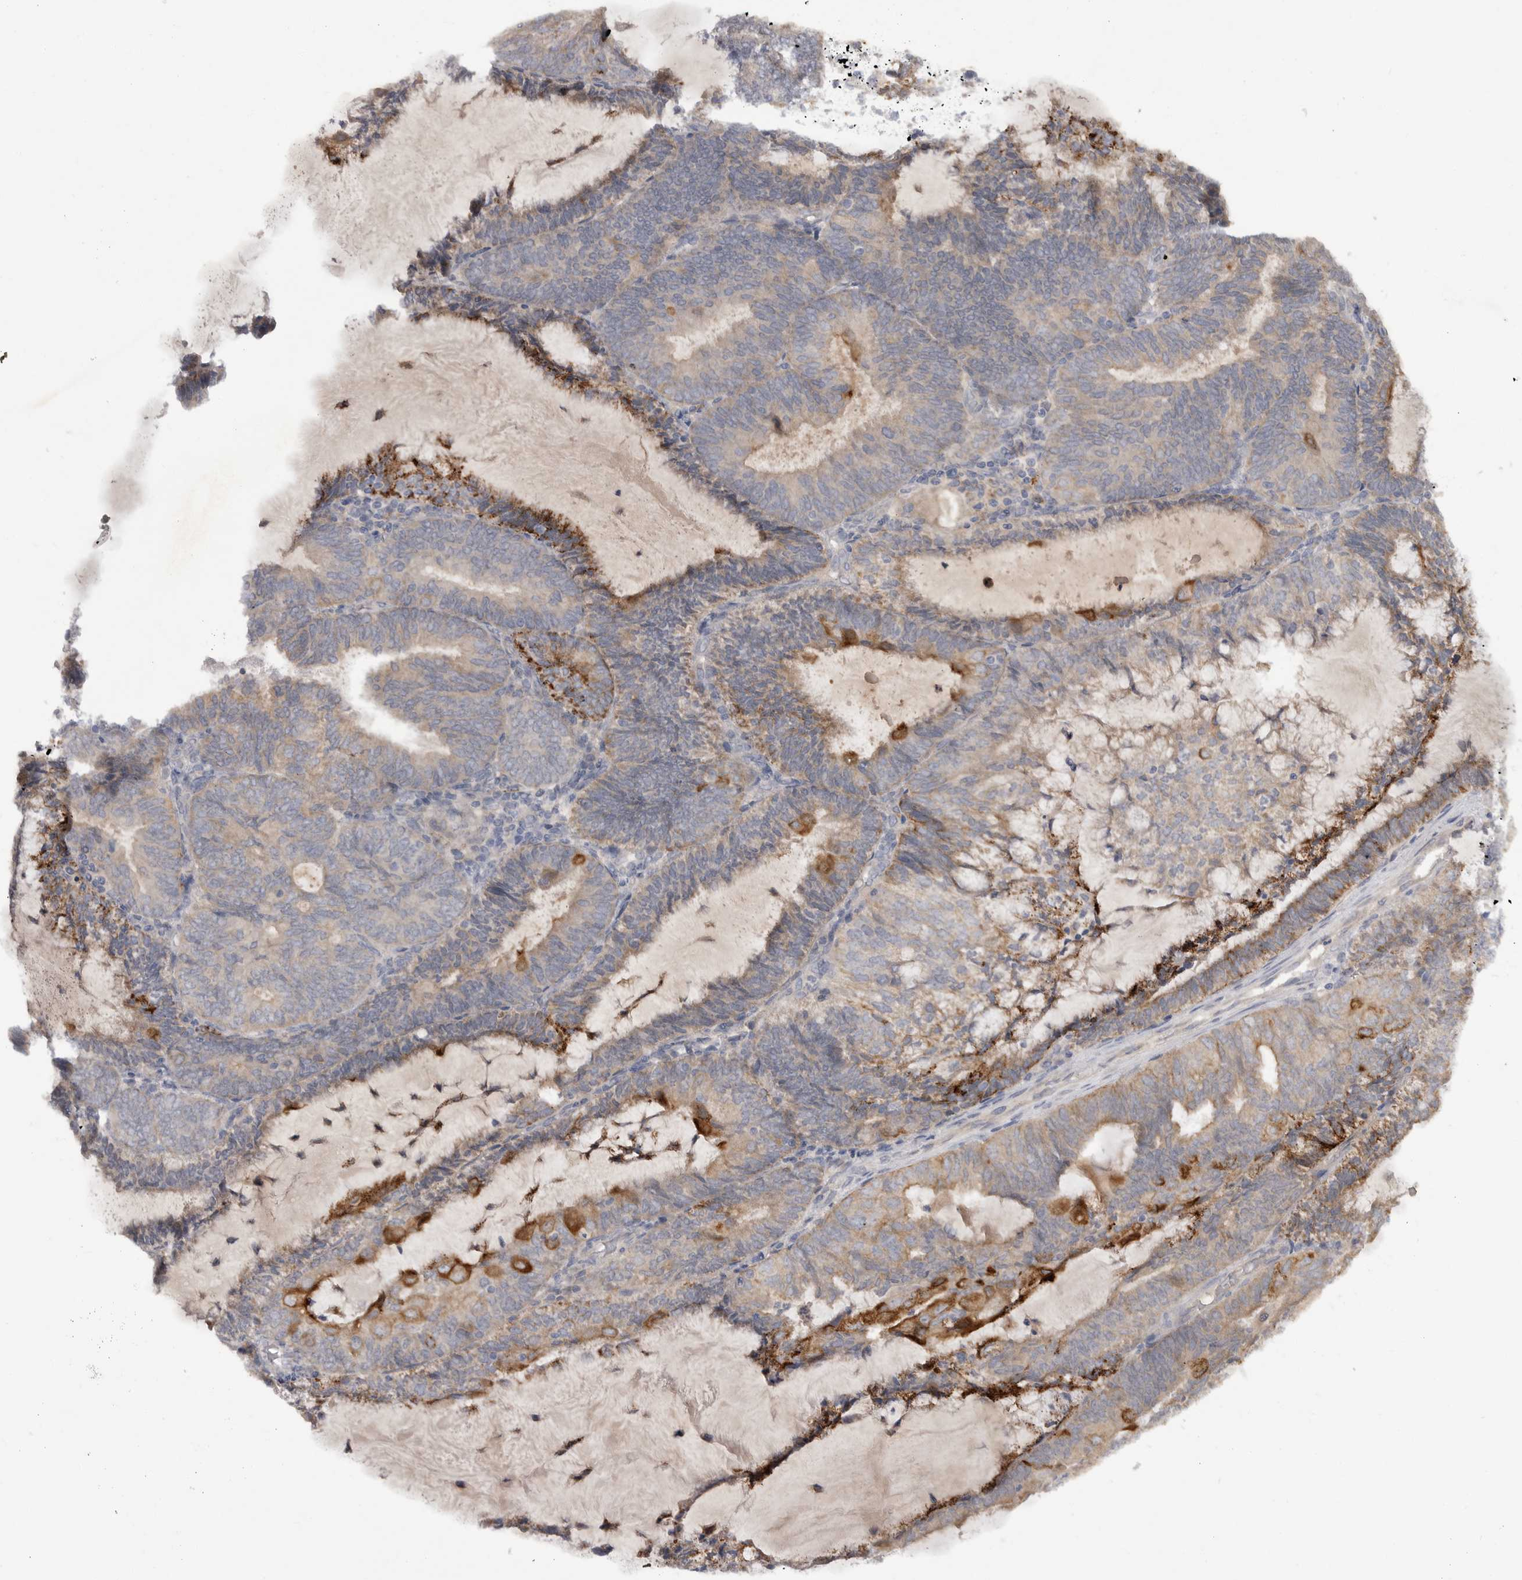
{"staining": {"intensity": "strong", "quantity": "25%-75%", "location": "cytoplasmic/membranous"}, "tissue": "endometrial cancer", "cell_type": "Tumor cells", "image_type": "cancer", "snomed": [{"axis": "morphology", "description": "Adenocarcinoma, NOS"}, {"axis": "topography", "description": "Endometrium"}], "caption": "Human endometrial cancer (adenocarcinoma) stained for a protein (brown) exhibits strong cytoplasmic/membranous positive staining in approximately 25%-75% of tumor cells.", "gene": "DHDDS", "patient": {"sex": "female", "age": 81}}